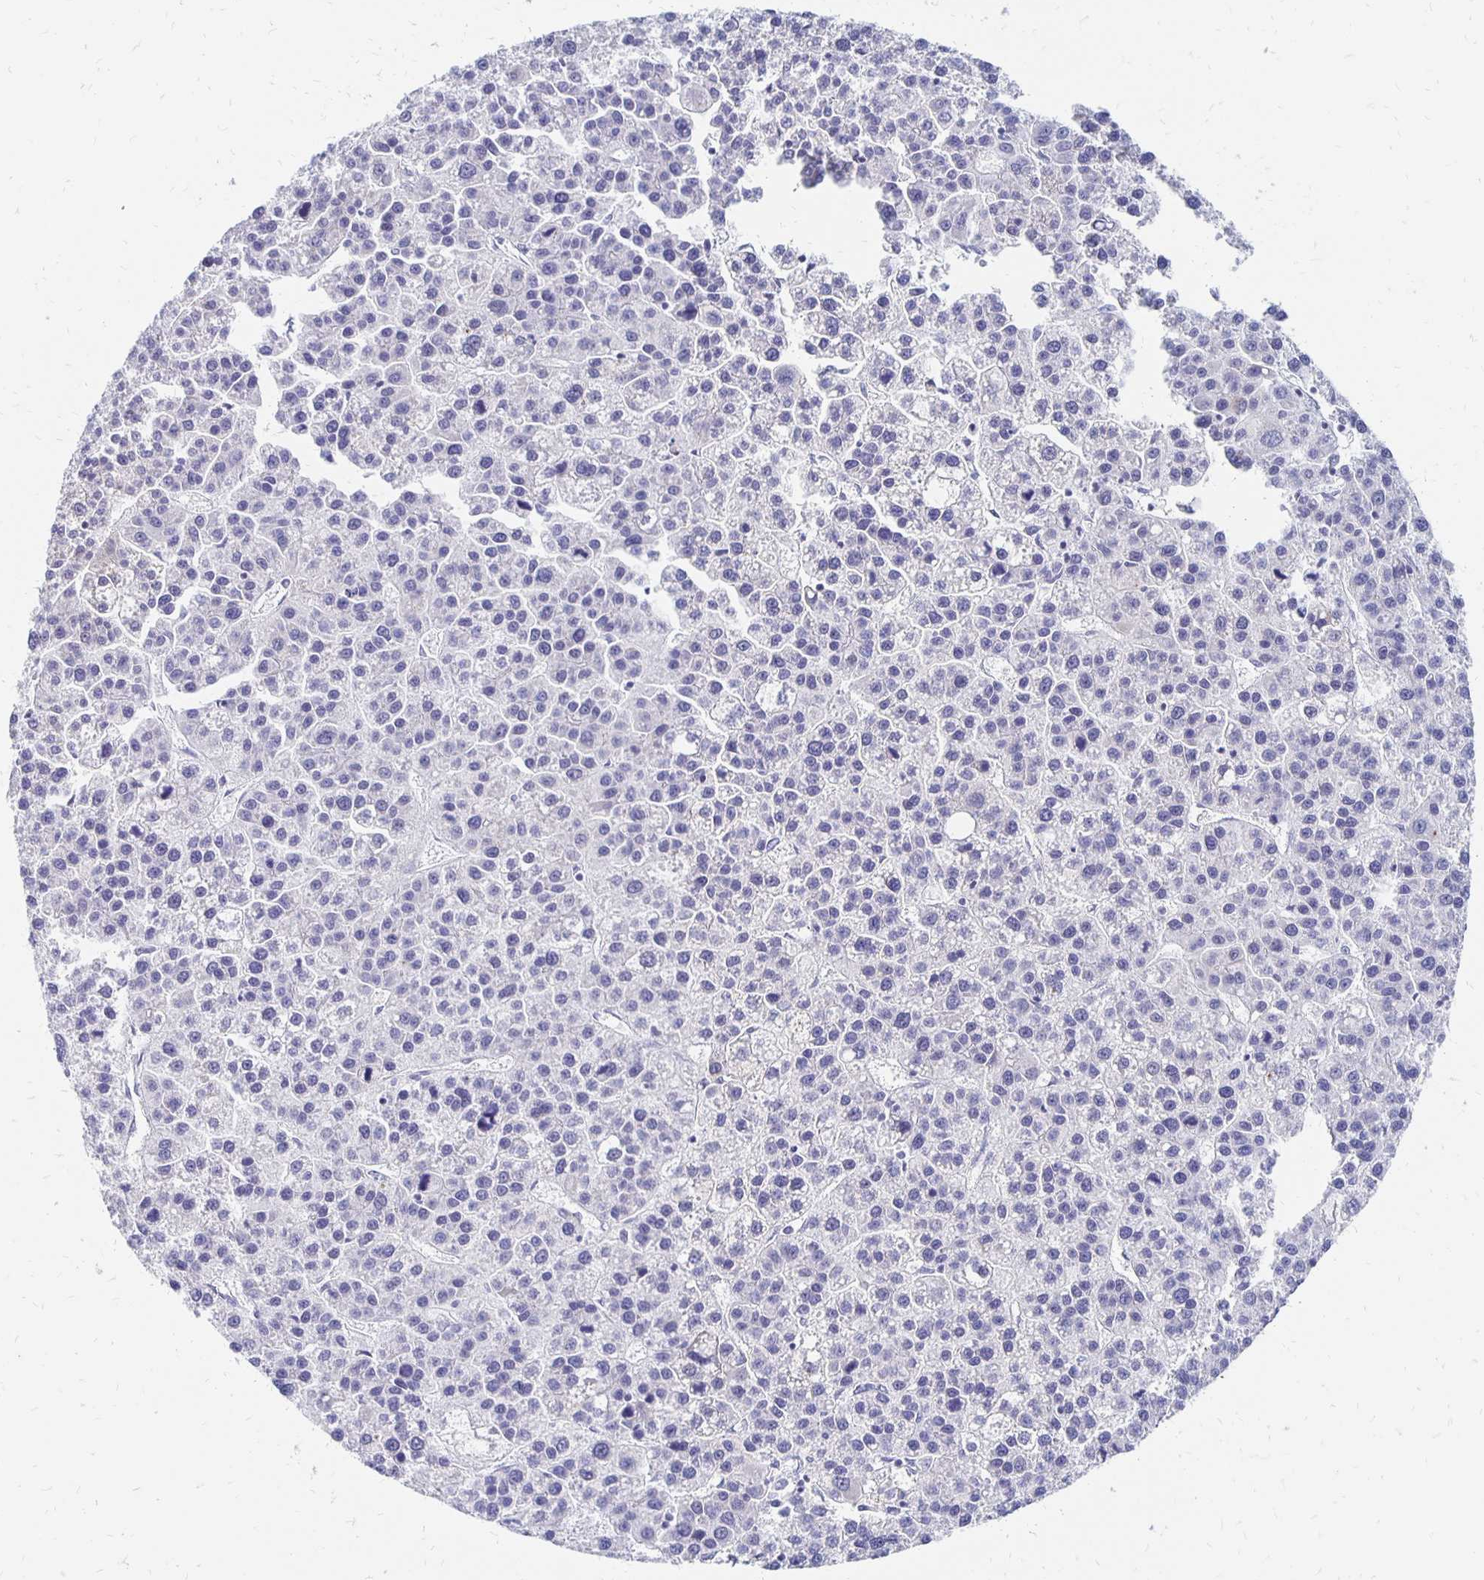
{"staining": {"intensity": "negative", "quantity": "none", "location": "none"}, "tissue": "liver cancer", "cell_type": "Tumor cells", "image_type": "cancer", "snomed": [{"axis": "morphology", "description": "Carcinoma, Hepatocellular, NOS"}, {"axis": "topography", "description": "Liver"}], "caption": "Immunohistochemistry (IHC) histopathology image of neoplastic tissue: human liver cancer (hepatocellular carcinoma) stained with DAB (3,3'-diaminobenzidine) displays no significant protein staining in tumor cells.", "gene": "SYT2", "patient": {"sex": "female", "age": 58}}